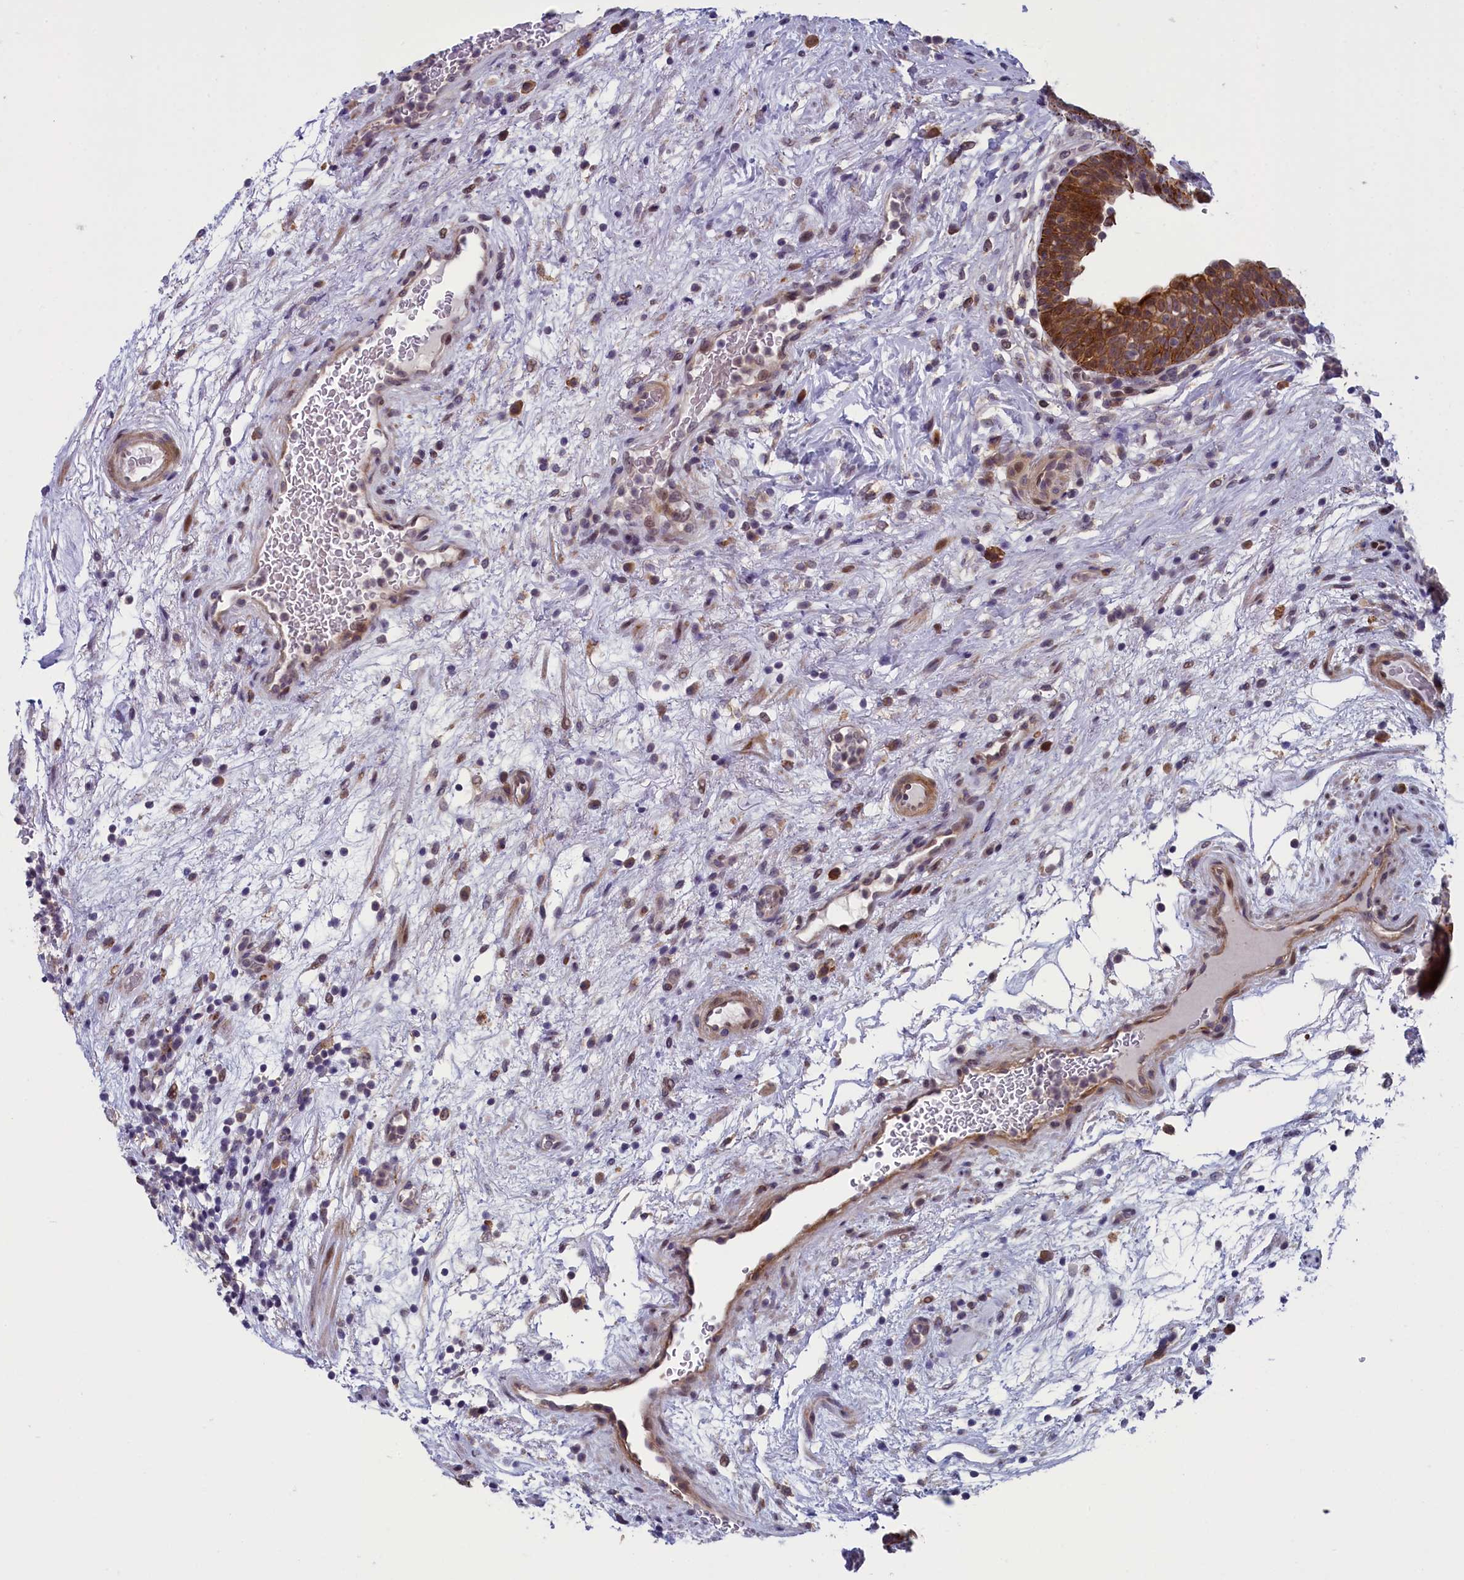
{"staining": {"intensity": "moderate", "quantity": ">75%", "location": "cytoplasmic/membranous,nuclear"}, "tissue": "urinary bladder", "cell_type": "Urothelial cells", "image_type": "normal", "snomed": [{"axis": "morphology", "description": "Normal tissue, NOS"}, {"axis": "topography", "description": "Urinary bladder"}], "caption": "IHC staining of unremarkable urinary bladder, which reveals medium levels of moderate cytoplasmic/membranous,nuclear expression in approximately >75% of urothelial cells indicating moderate cytoplasmic/membranous,nuclear protein positivity. The staining was performed using DAB (brown) for protein detection and nuclei were counterstained in hematoxylin (blue).", "gene": "ANKRD39", "patient": {"sex": "male", "age": 71}}